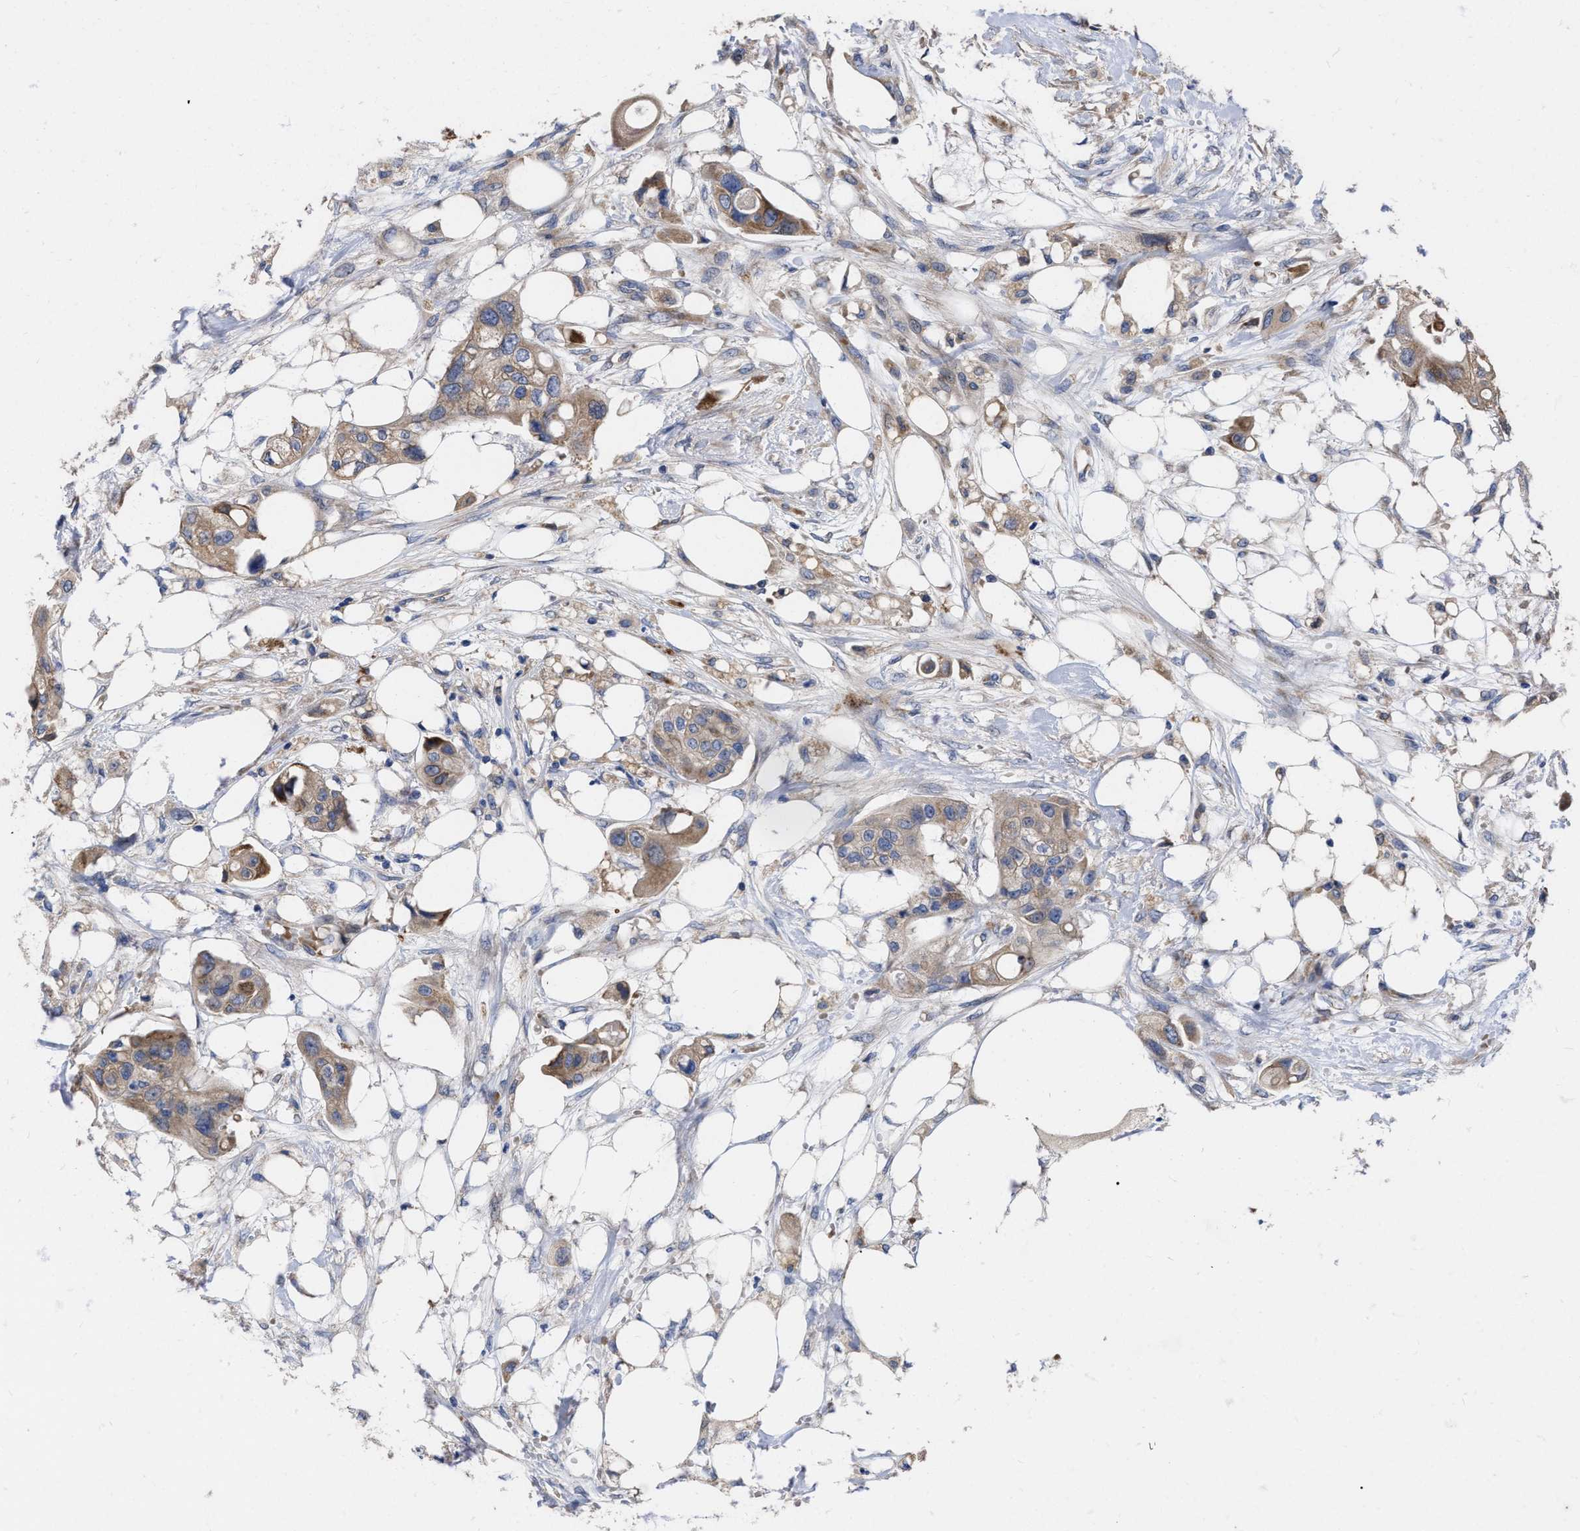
{"staining": {"intensity": "moderate", "quantity": "25%-75%", "location": "cytoplasmic/membranous"}, "tissue": "colorectal cancer", "cell_type": "Tumor cells", "image_type": "cancer", "snomed": [{"axis": "morphology", "description": "Adenocarcinoma, NOS"}, {"axis": "topography", "description": "Colon"}], "caption": "Moderate cytoplasmic/membranous protein expression is seen in approximately 25%-75% of tumor cells in colorectal cancer.", "gene": "MLST8", "patient": {"sex": "female", "age": 57}}